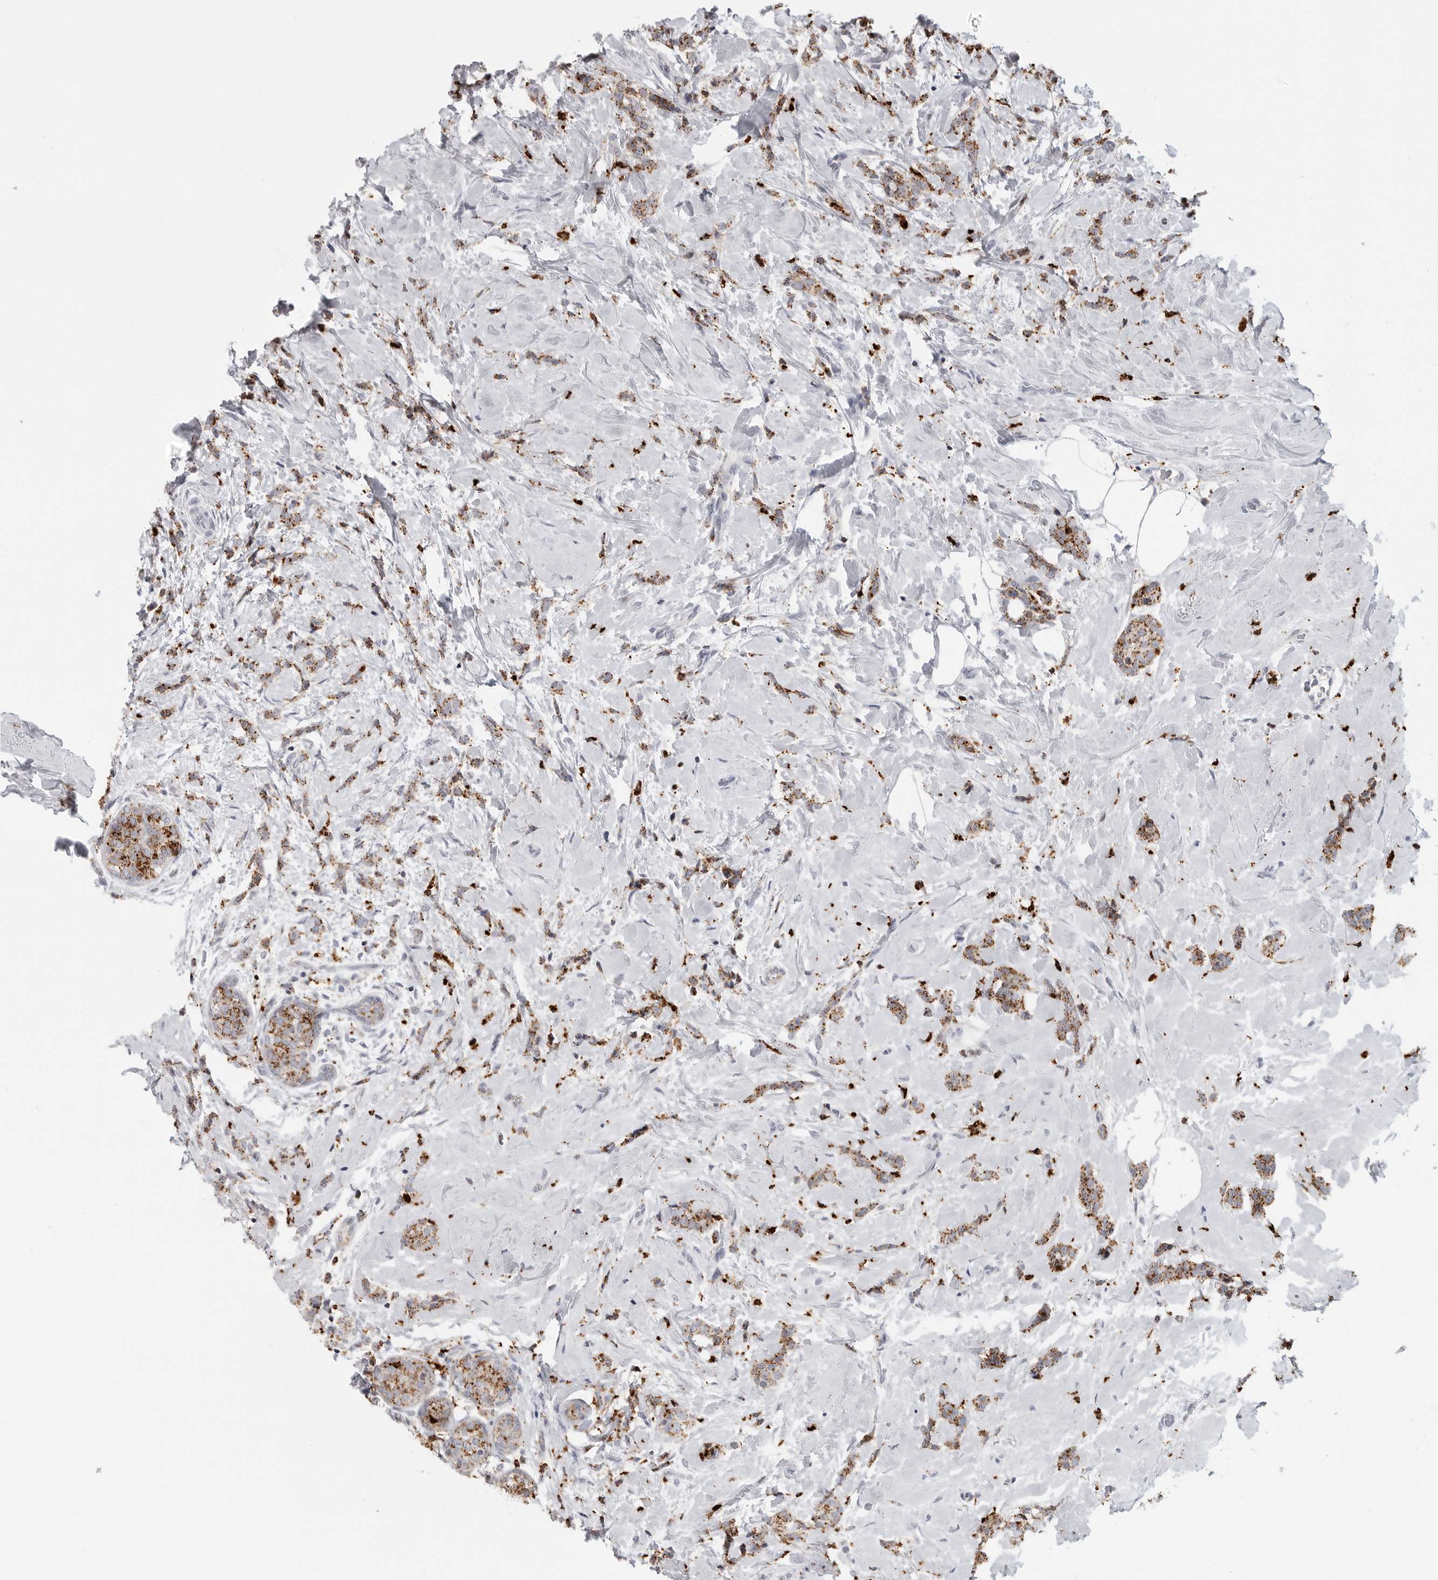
{"staining": {"intensity": "strong", "quantity": ">75%", "location": "cytoplasmic/membranous"}, "tissue": "breast cancer", "cell_type": "Tumor cells", "image_type": "cancer", "snomed": [{"axis": "morphology", "description": "Lobular carcinoma, in situ"}, {"axis": "morphology", "description": "Lobular carcinoma"}, {"axis": "topography", "description": "Breast"}], "caption": "Lobular carcinoma in situ (breast) was stained to show a protein in brown. There is high levels of strong cytoplasmic/membranous staining in approximately >75% of tumor cells.", "gene": "IFI30", "patient": {"sex": "female", "age": 41}}